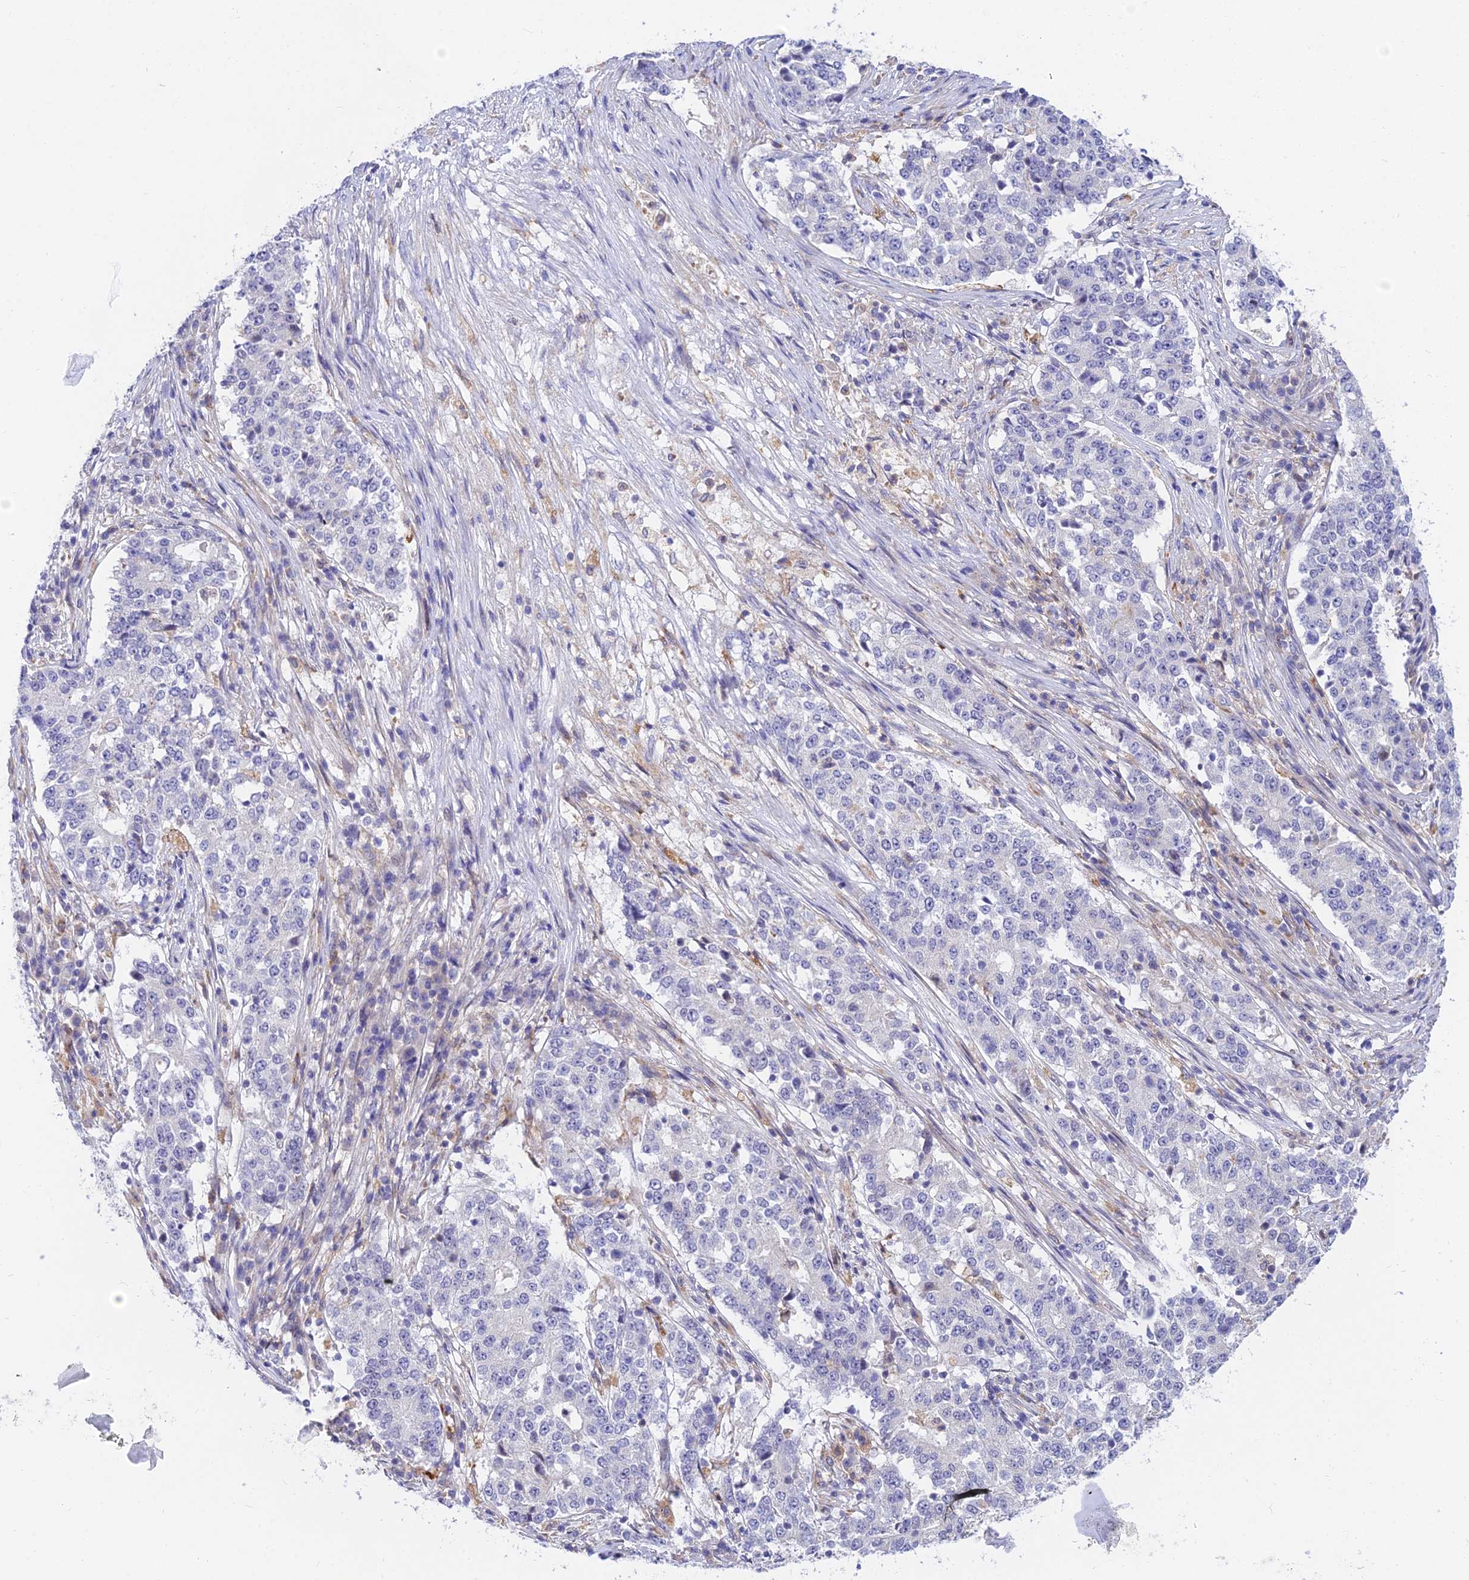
{"staining": {"intensity": "negative", "quantity": "none", "location": "none"}, "tissue": "stomach cancer", "cell_type": "Tumor cells", "image_type": "cancer", "snomed": [{"axis": "morphology", "description": "Adenocarcinoma, NOS"}, {"axis": "topography", "description": "Stomach"}], "caption": "This is an immunohistochemistry (IHC) micrograph of human stomach adenocarcinoma. There is no positivity in tumor cells.", "gene": "ARL8B", "patient": {"sex": "male", "age": 59}}